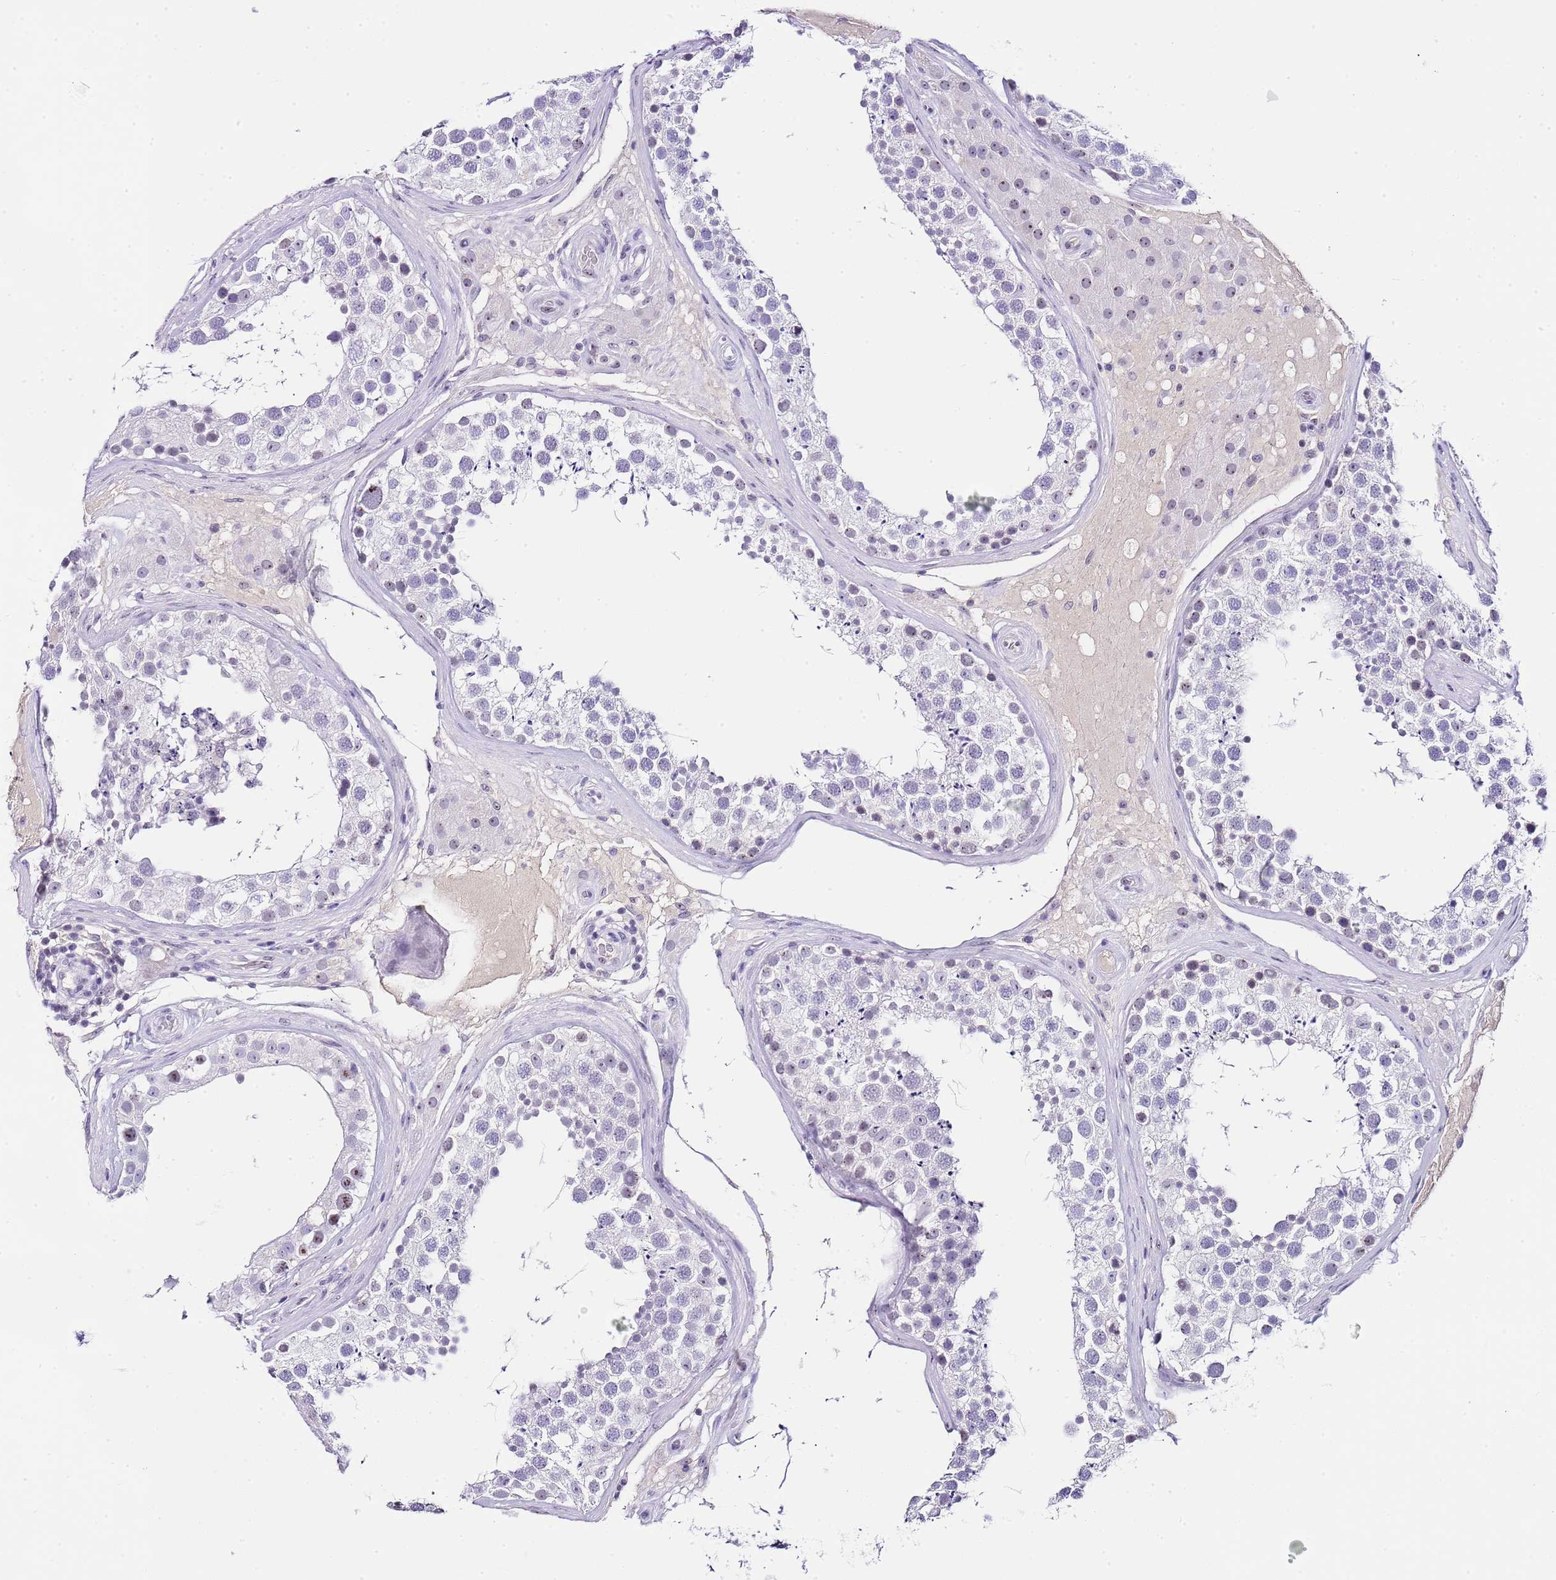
{"staining": {"intensity": "negative", "quantity": "none", "location": "none"}, "tissue": "testis", "cell_type": "Cells in seminiferous ducts", "image_type": "normal", "snomed": [{"axis": "morphology", "description": "Normal tissue, NOS"}, {"axis": "topography", "description": "Testis"}], "caption": "High power microscopy photomicrograph of an immunohistochemistry (IHC) photomicrograph of normal testis, revealing no significant staining in cells in seminiferous ducts. (Brightfield microscopy of DAB (3,3'-diaminobenzidine) immunohistochemistry (IHC) at high magnification).", "gene": "NOP56", "patient": {"sex": "male", "age": 46}}